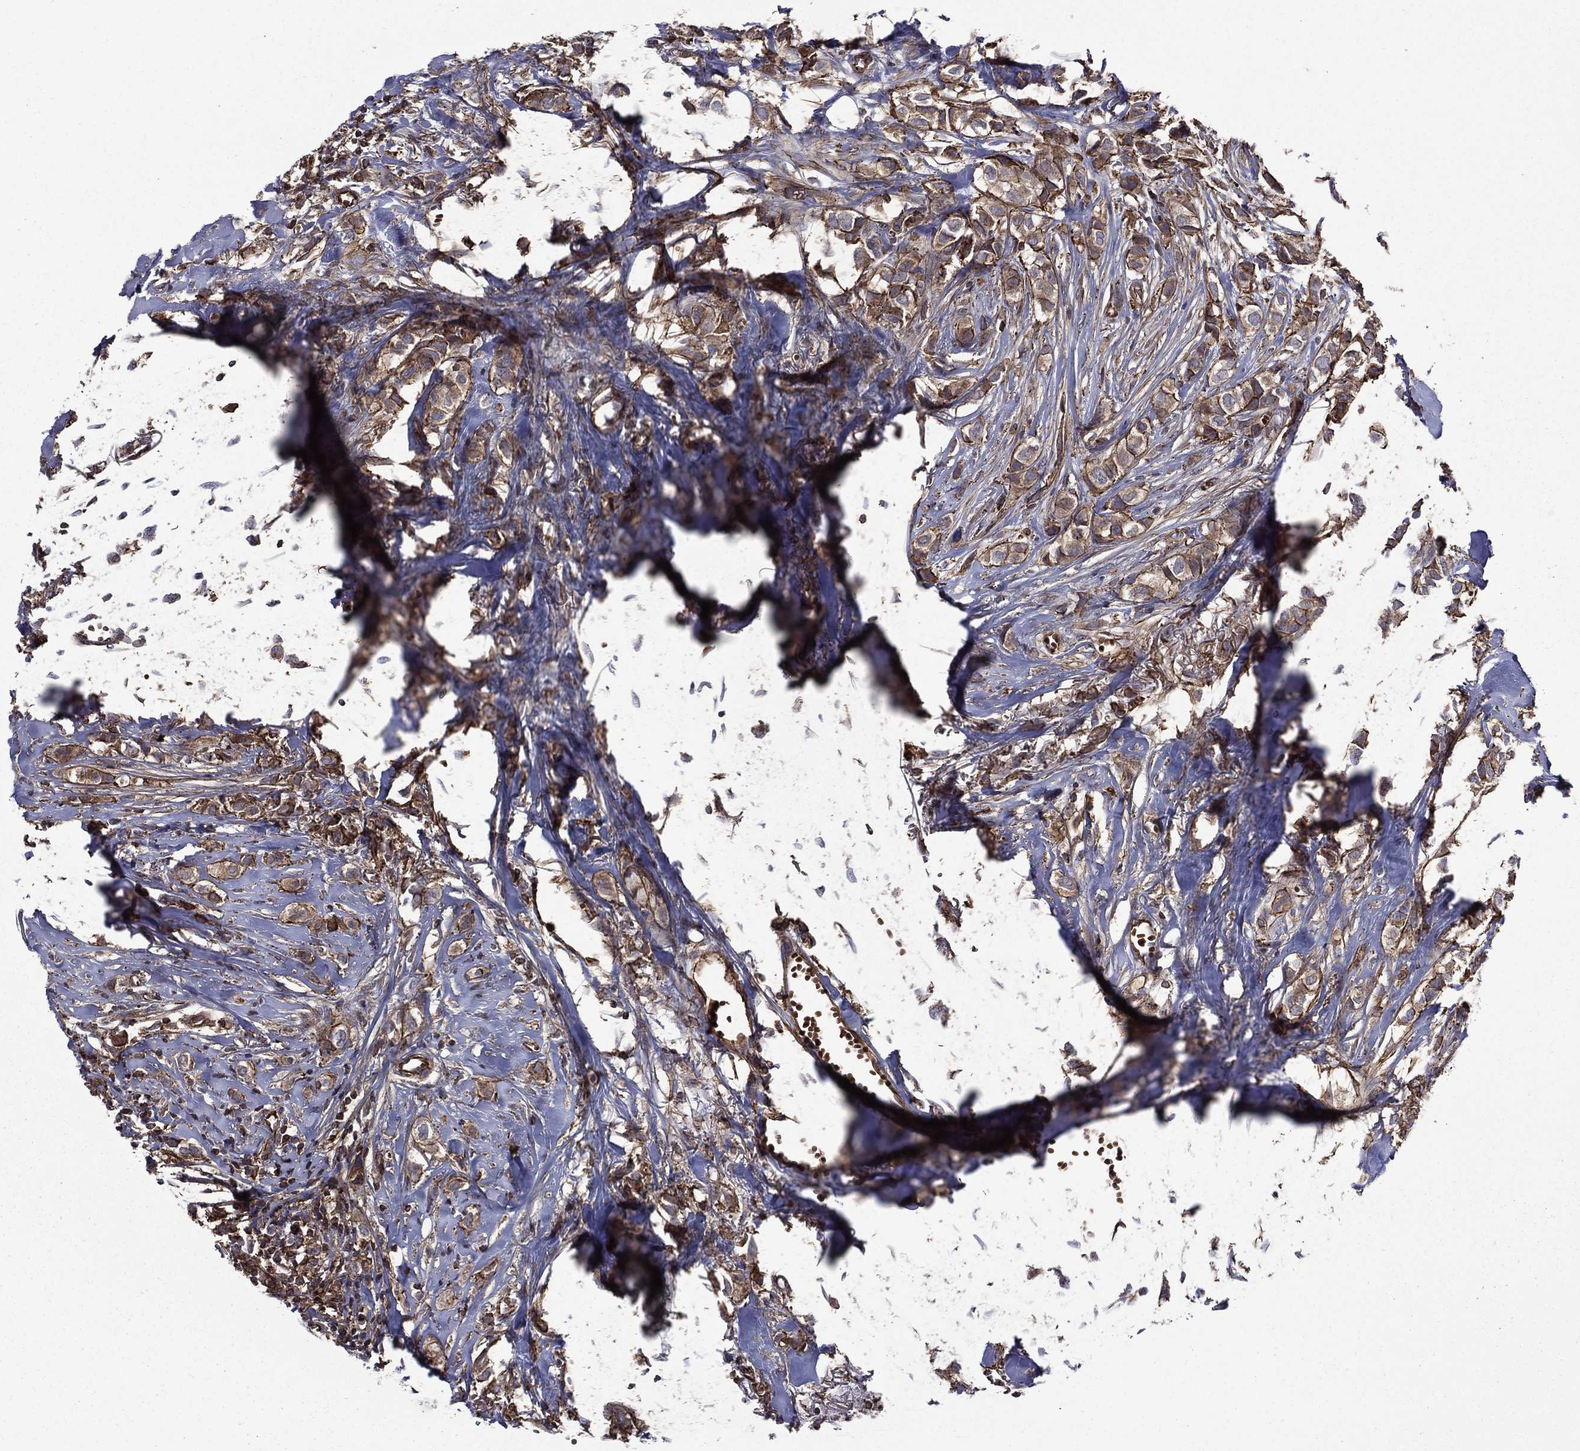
{"staining": {"intensity": "moderate", "quantity": "25%-75%", "location": "cytoplasmic/membranous"}, "tissue": "breast cancer", "cell_type": "Tumor cells", "image_type": "cancer", "snomed": [{"axis": "morphology", "description": "Duct carcinoma"}, {"axis": "topography", "description": "Breast"}], "caption": "There is medium levels of moderate cytoplasmic/membranous expression in tumor cells of breast infiltrating ductal carcinoma, as demonstrated by immunohistochemical staining (brown color).", "gene": "PLPP3", "patient": {"sex": "female", "age": 85}}